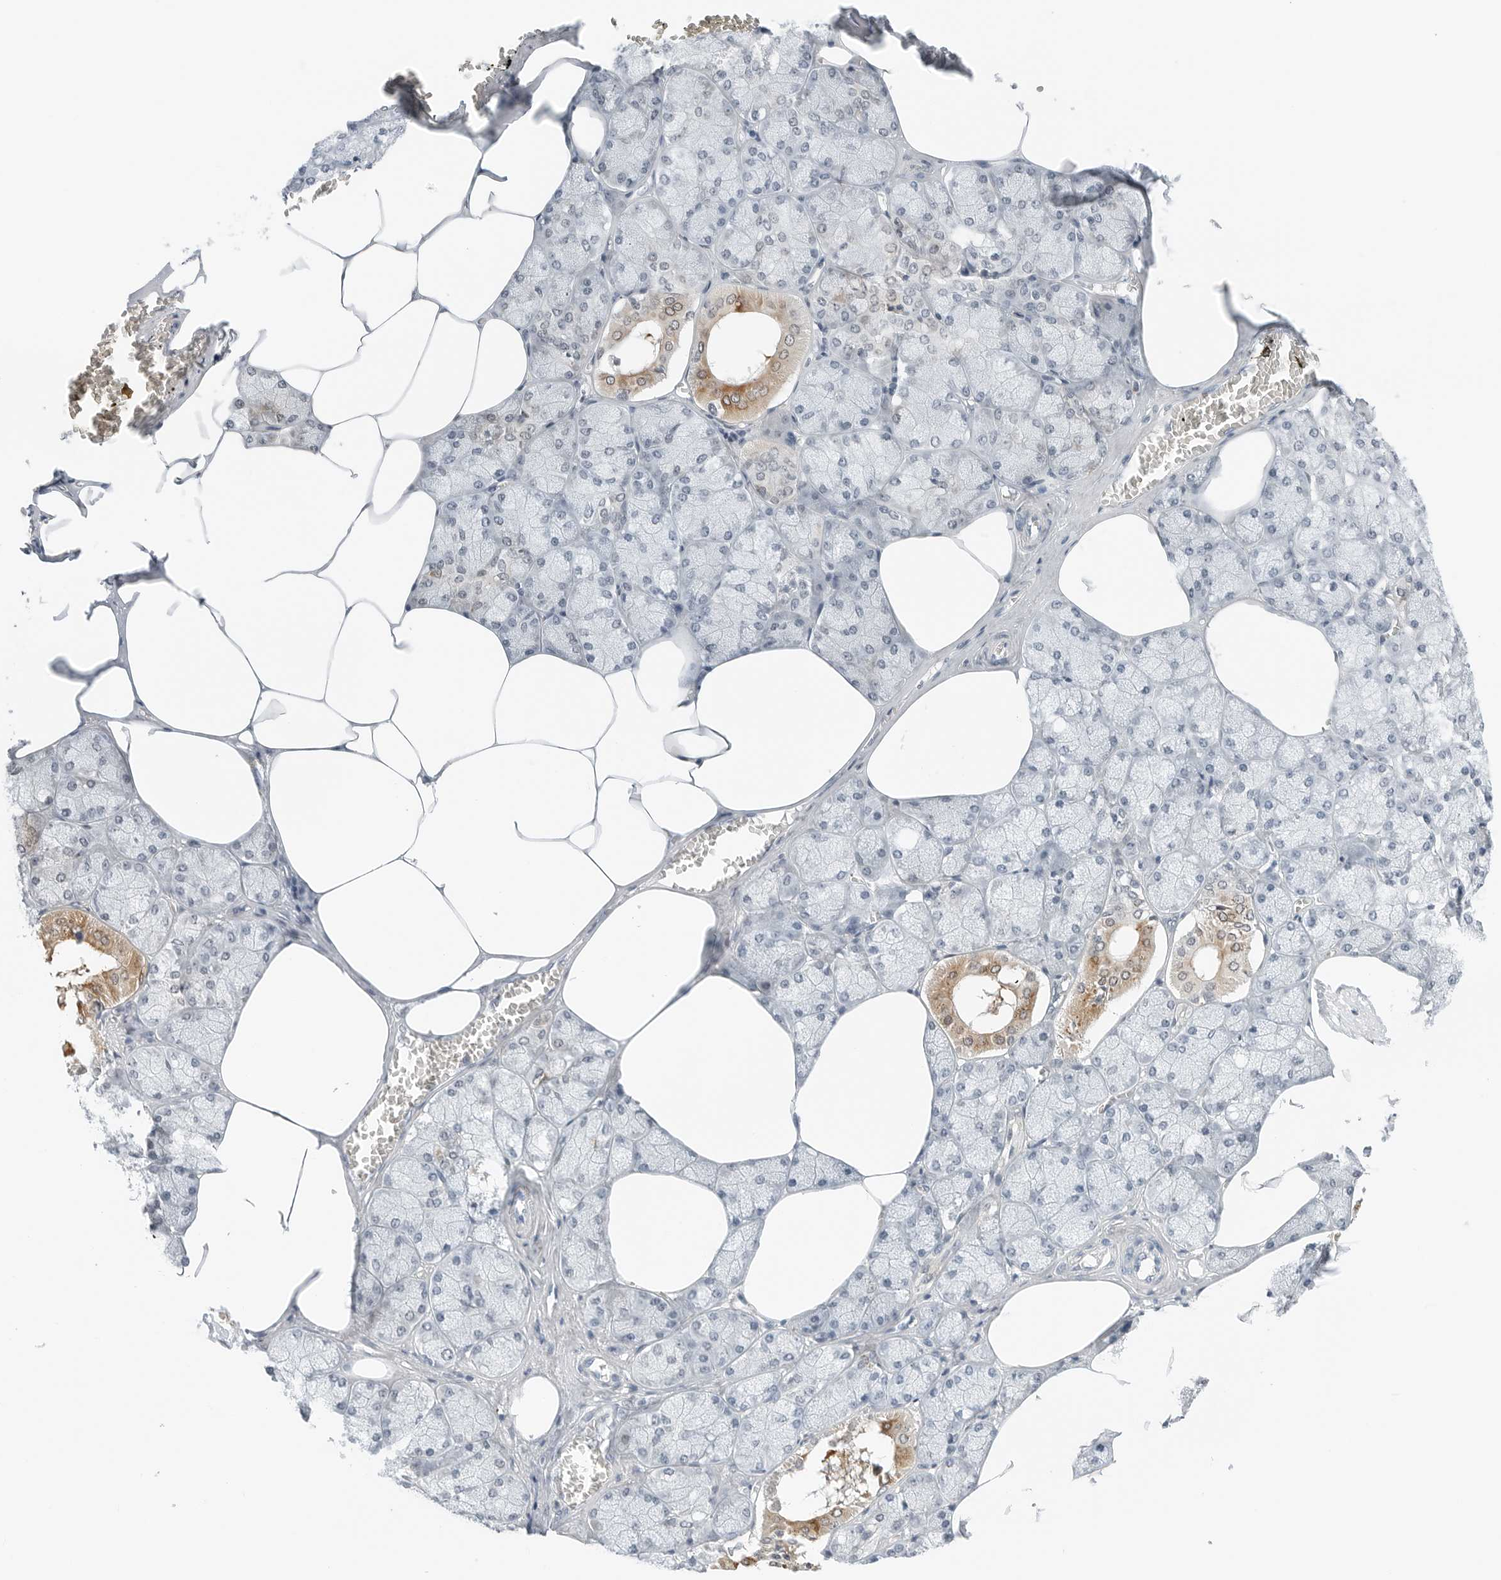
{"staining": {"intensity": "moderate", "quantity": "<25%", "location": "cytoplasmic/membranous"}, "tissue": "salivary gland", "cell_type": "Glandular cells", "image_type": "normal", "snomed": [{"axis": "morphology", "description": "Normal tissue, NOS"}, {"axis": "topography", "description": "Salivary gland"}], "caption": "Protein staining of benign salivary gland demonstrates moderate cytoplasmic/membranous expression in approximately <25% of glandular cells.", "gene": "P4HA2", "patient": {"sex": "male", "age": 62}}